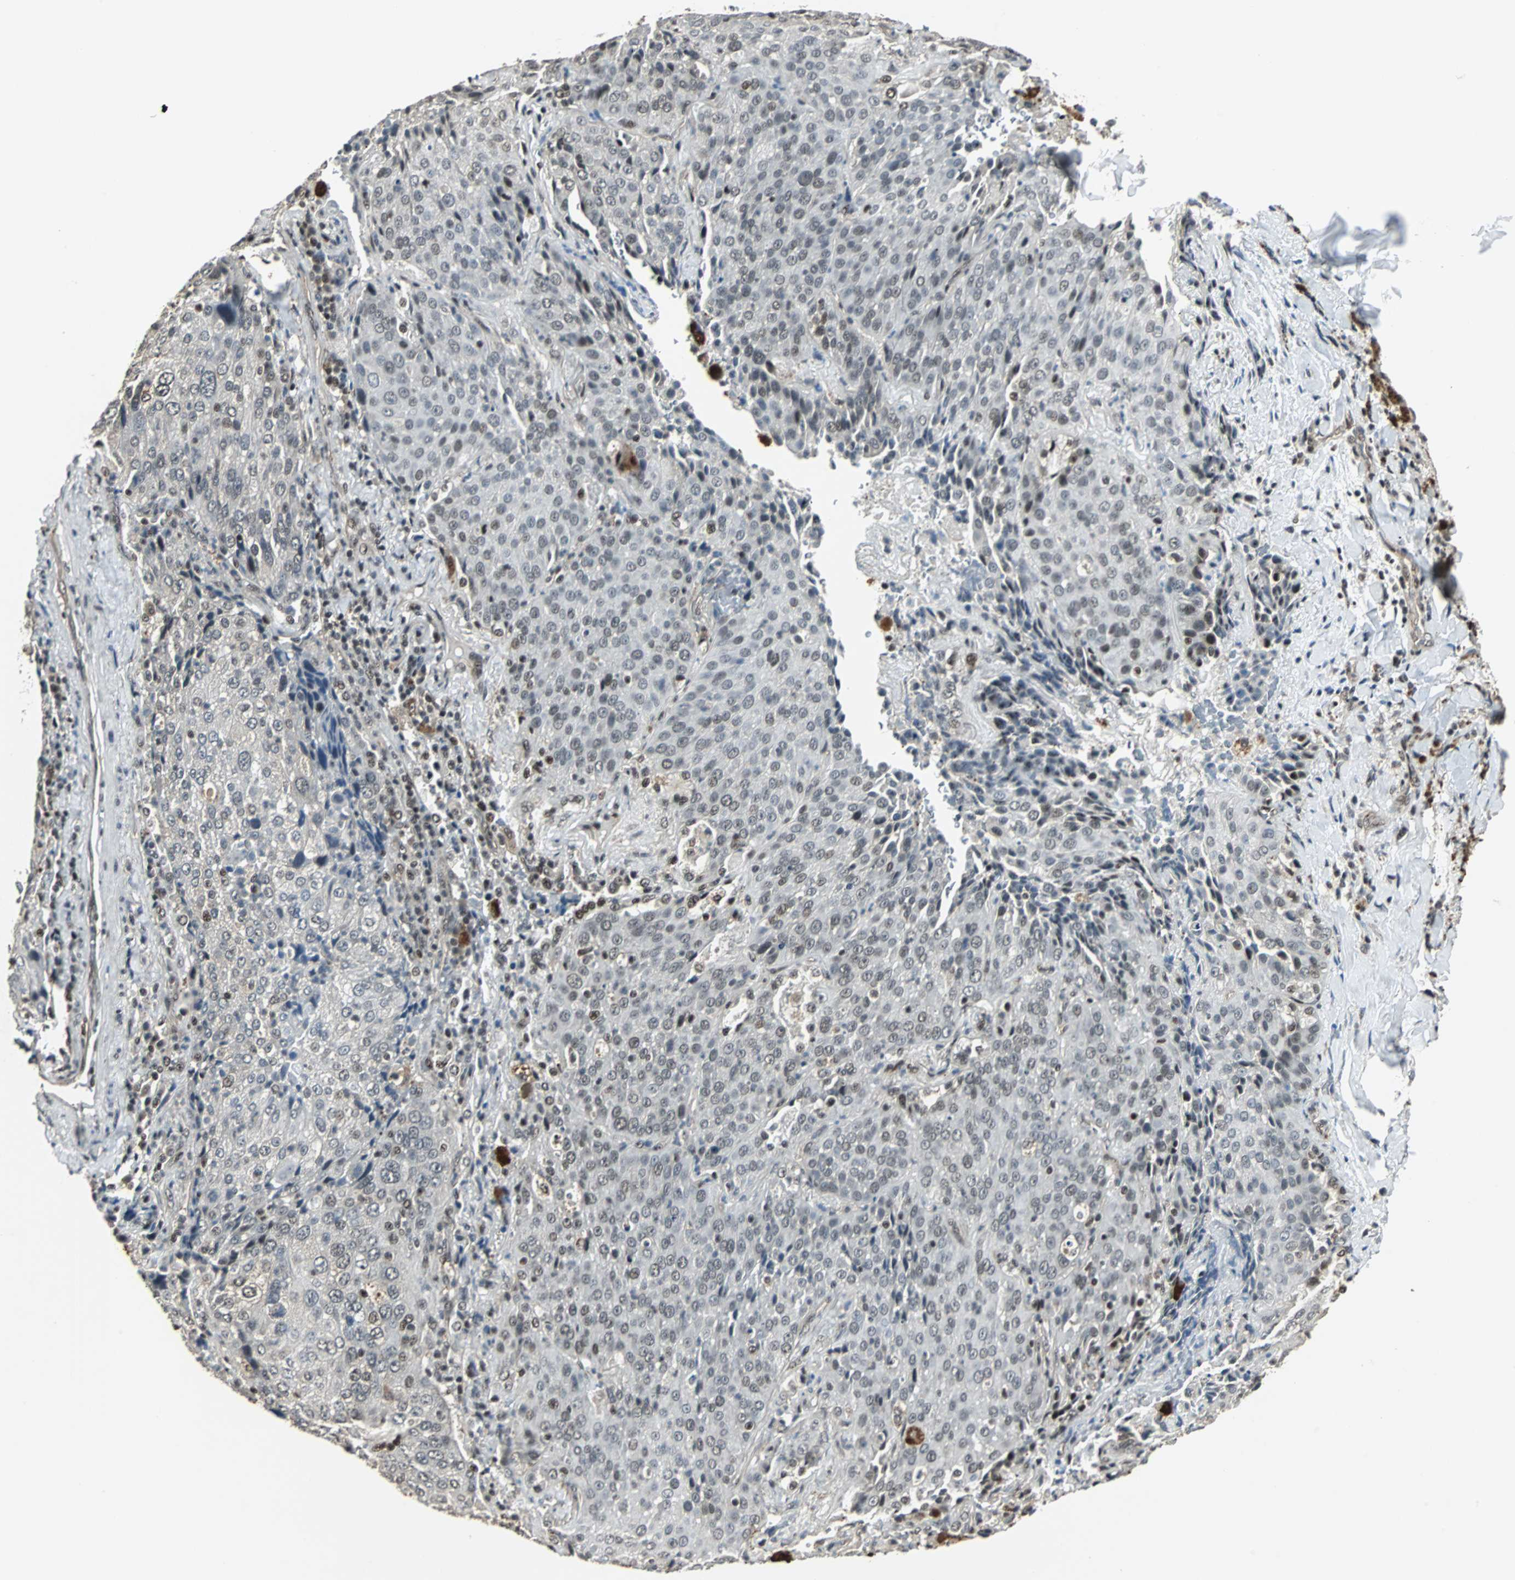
{"staining": {"intensity": "weak", "quantity": ">75%", "location": "nuclear"}, "tissue": "lung cancer", "cell_type": "Tumor cells", "image_type": "cancer", "snomed": [{"axis": "morphology", "description": "Squamous cell carcinoma, NOS"}, {"axis": "topography", "description": "Lung"}], "caption": "Lung cancer was stained to show a protein in brown. There is low levels of weak nuclear positivity in approximately >75% of tumor cells.", "gene": "MED4", "patient": {"sex": "male", "age": 54}}